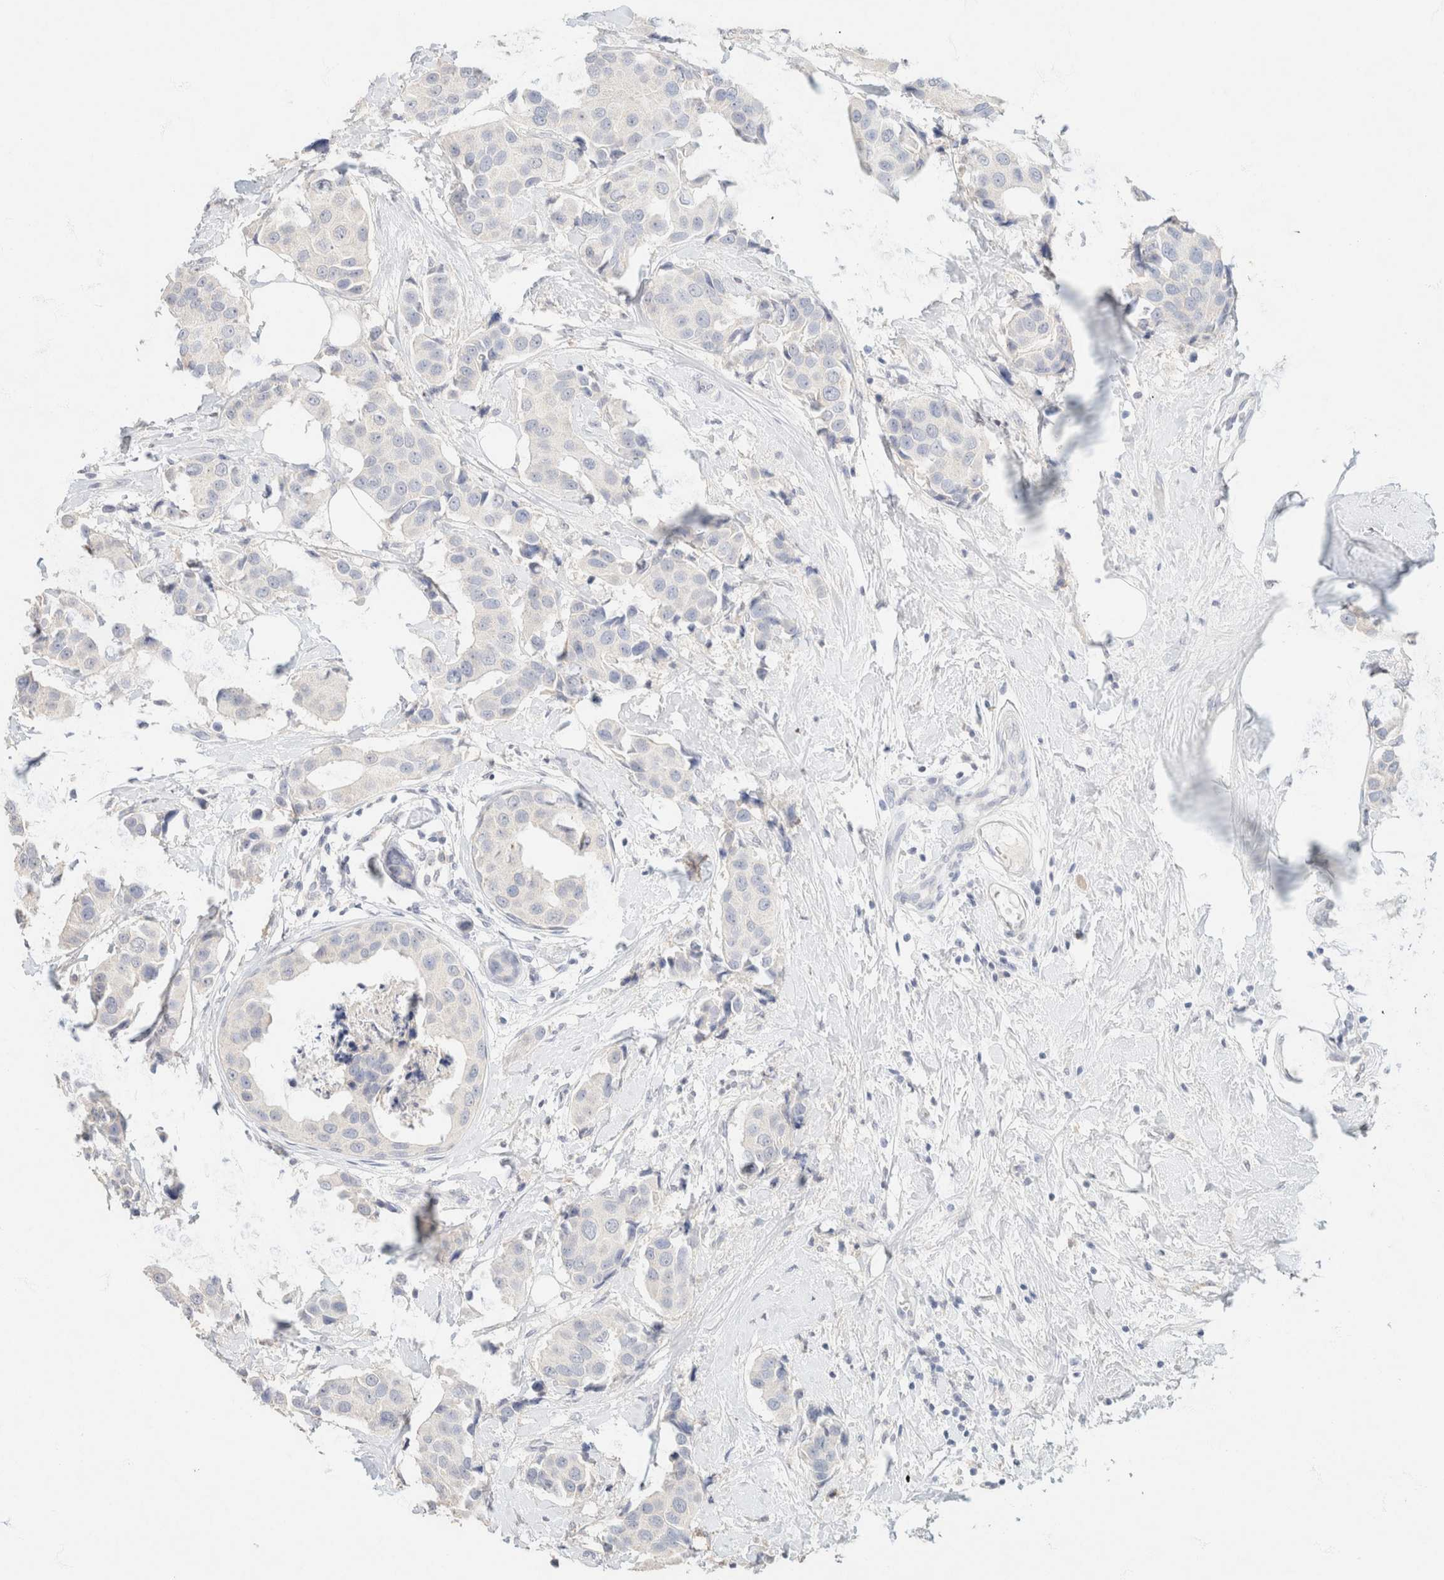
{"staining": {"intensity": "negative", "quantity": "none", "location": "none"}, "tissue": "breast cancer", "cell_type": "Tumor cells", "image_type": "cancer", "snomed": [{"axis": "morphology", "description": "Normal tissue, NOS"}, {"axis": "morphology", "description": "Duct carcinoma"}, {"axis": "topography", "description": "Breast"}], "caption": "Protein analysis of breast infiltrating ductal carcinoma demonstrates no significant staining in tumor cells. The staining was performed using DAB (3,3'-diaminobenzidine) to visualize the protein expression in brown, while the nuclei were stained in blue with hematoxylin (Magnification: 20x).", "gene": "CA12", "patient": {"sex": "female", "age": 39}}